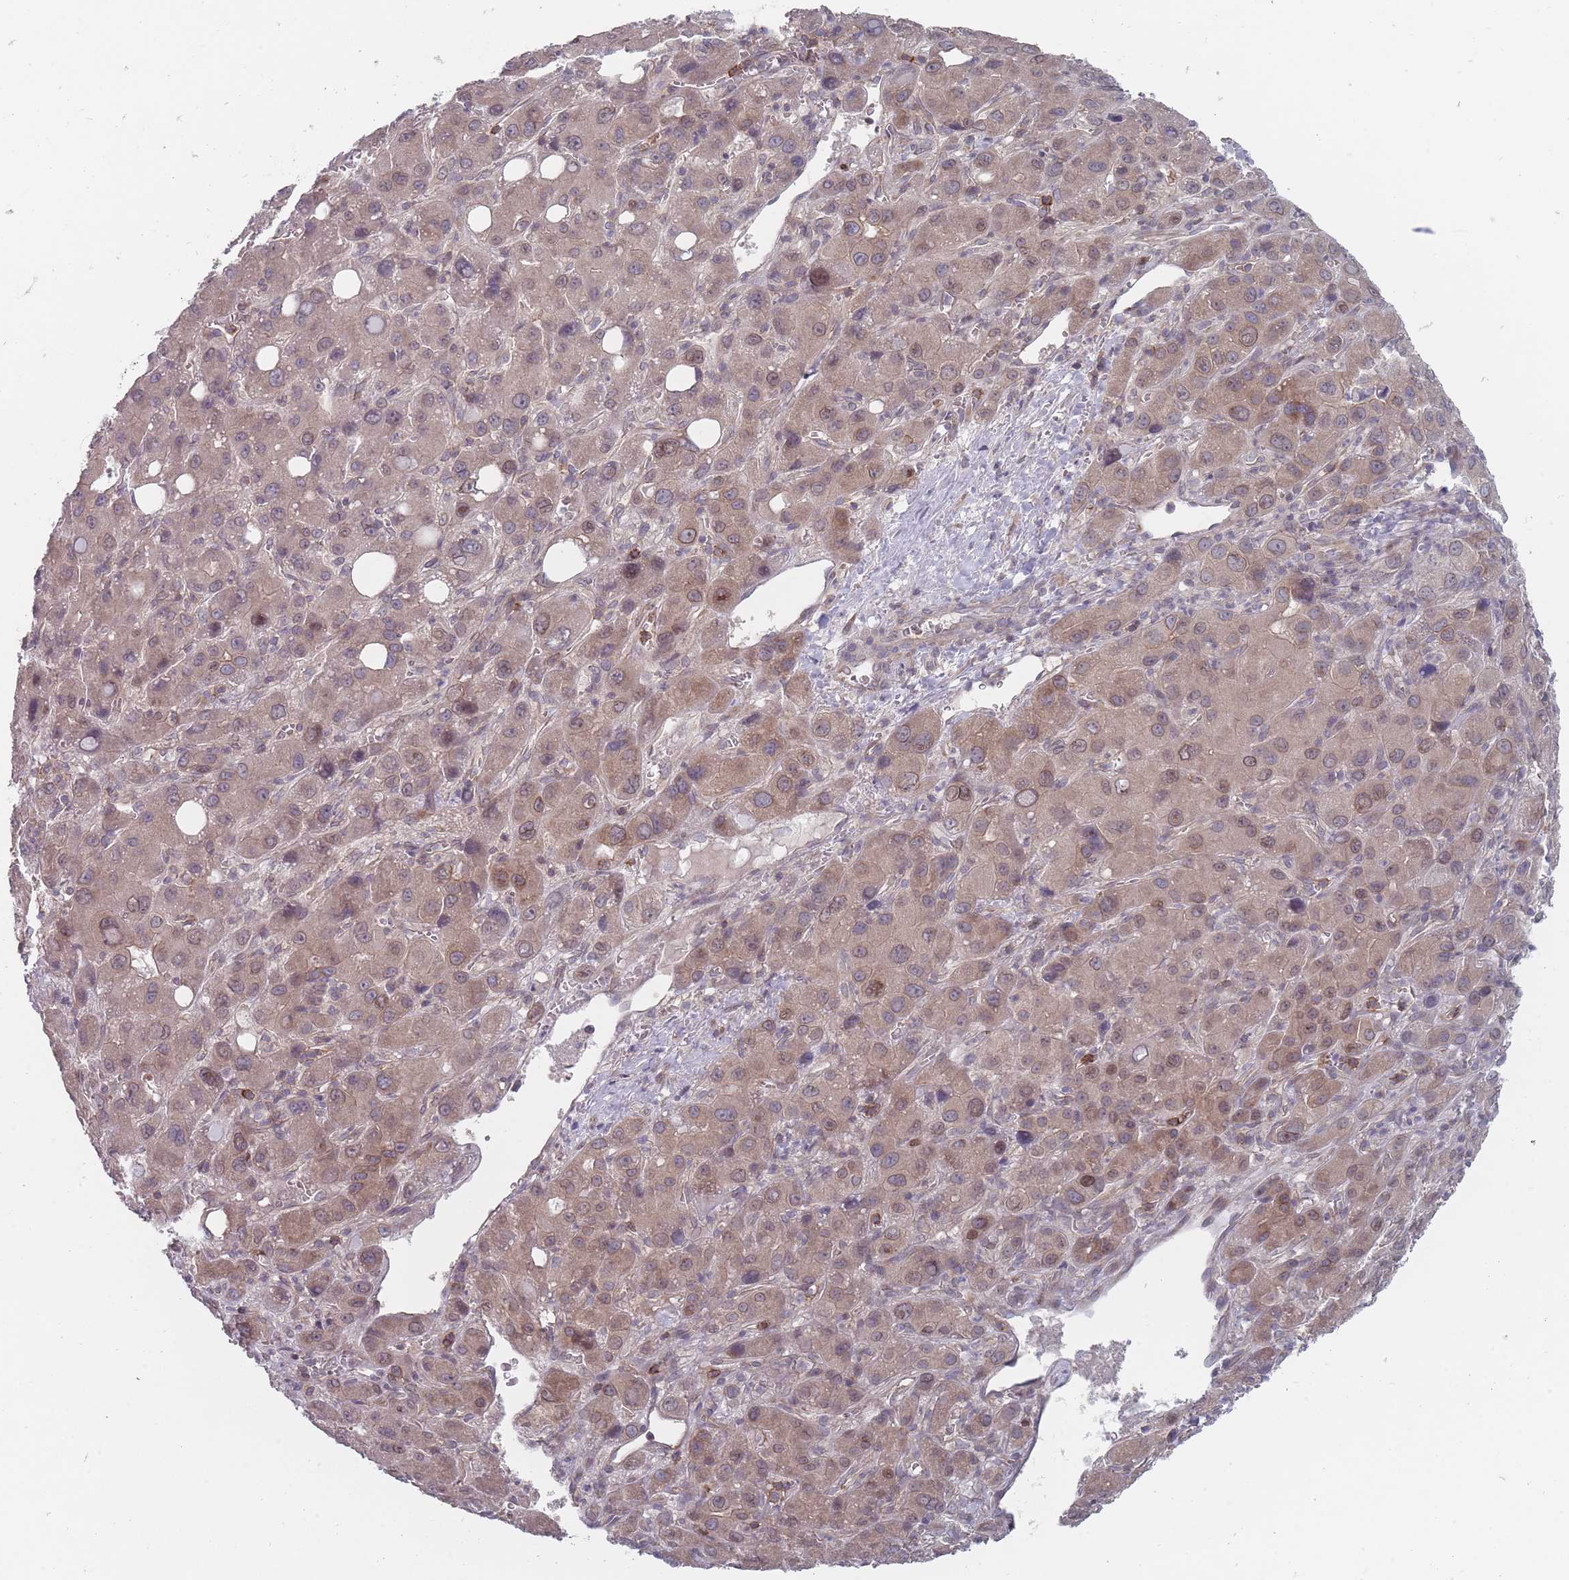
{"staining": {"intensity": "moderate", "quantity": ">75%", "location": "cytoplasmic/membranous,nuclear"}, "tissue": "liver cancer", "cell_type": "Tumor cells", "image_type": "cancer", "snomed": [{"axis": "morphology", "description": "Carcinoma, Hepatocellular, NOS"}, {"axis": "topography", "description": "Liver"}], "caption": "The photomicrograph demonstrates staining of hepatocellular carcinoma (liver), revealing moderate cytoplasmic/membranous and nuclear protein expression (brown color) within tumor cells.", "gene": "PCDH12", "patient": {"sex": "male", "age": 55}}